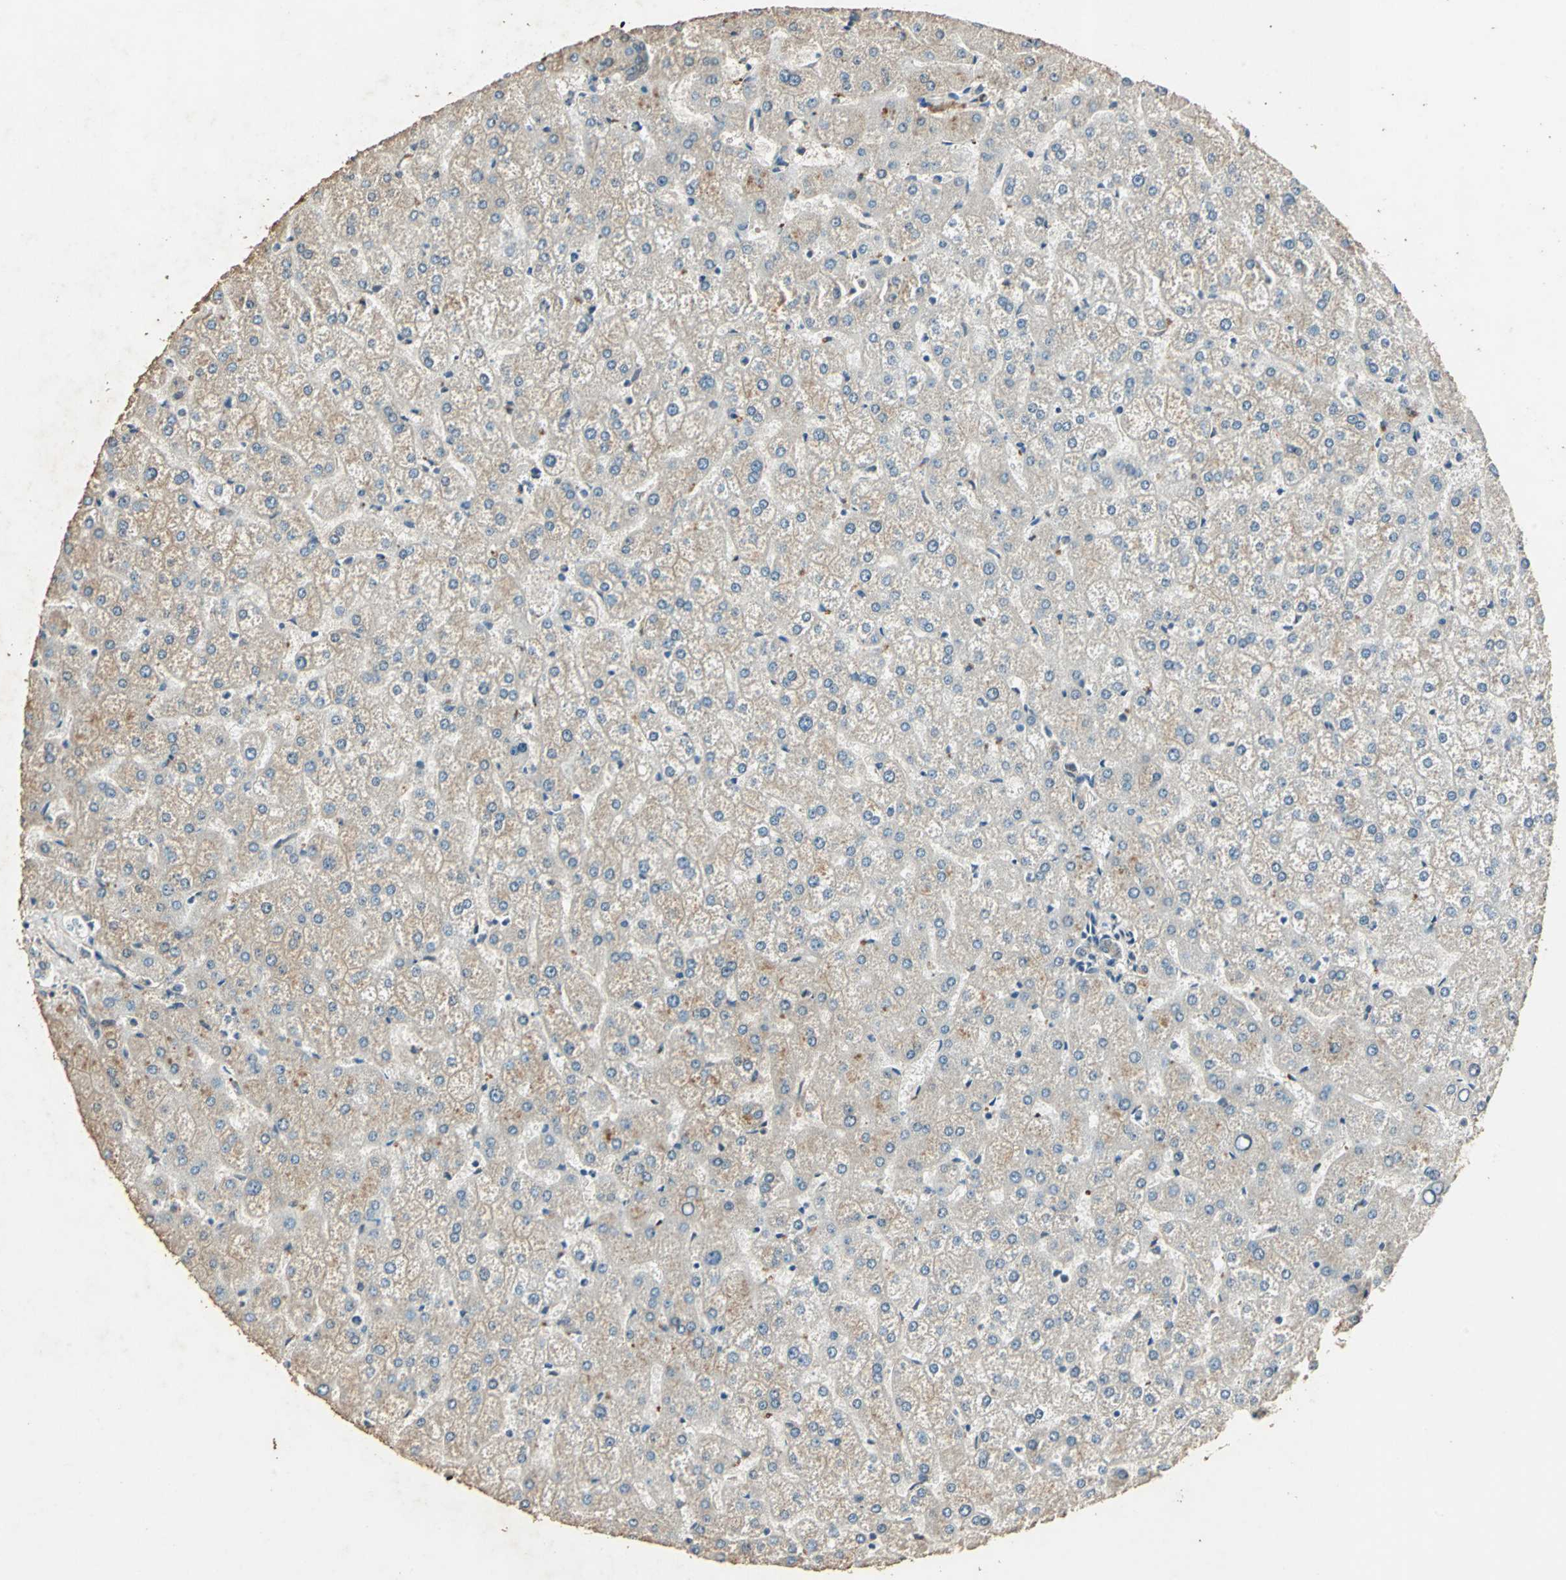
{"staining": {"intensity": "weak", "quantity": ">75%", "location": "cytoplasmic/membranous"}, "tissue": "liver", "cell_type": "Cholangiocytes", "image_type": "normal", "snomed": [{"axis": "morphology", "description": "Normal tissue, NOS"}, {"axis": "topography", "description": "Liver"}], "caption": "The photomicrograph displays immunohistochemical staining of normal liver. There is weak cytoplasmic/membranous positivity is identified in approximately >75% of cholangiocytes. (Brightfield microscopy of DAB IHC at high magnification).", "gene": "RRM2B", "patient": {"sex": "female", "age": 32}}